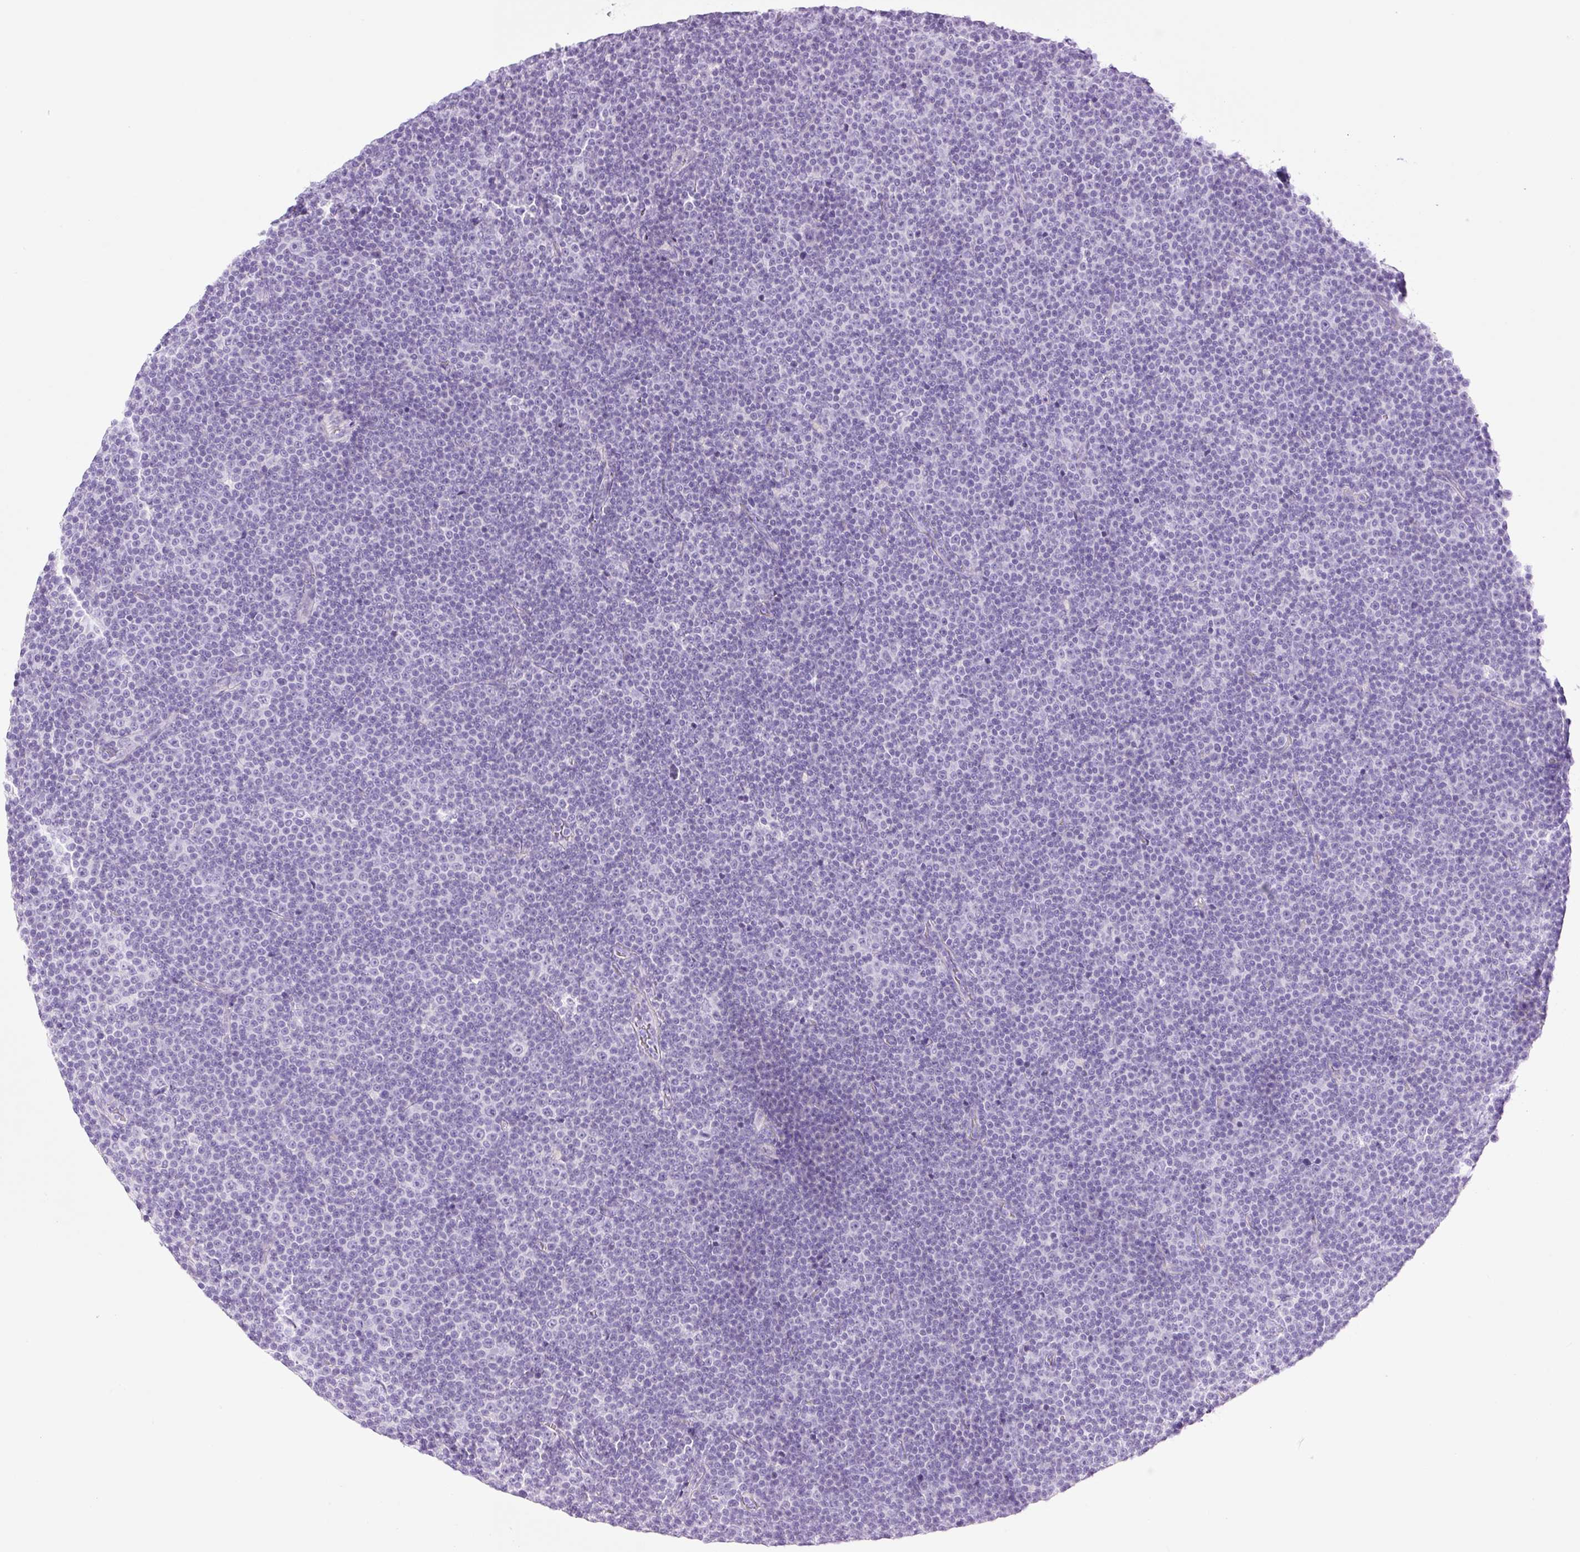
{"staining": {"intensity": "negative", "quantity": "none", "location": "none"}, "tissue": "lymphoma", "cell_type": "Tumor cells", "image_type": "cancer", "snomed": [{"axis": "morphology", "description": "Malignant lymphoma, non-Hodgkin's type, Low grade"}, {"axis": "topography", "description": "Lymph node"}], "caption": "Tumor cells show no significant expression in lymphoma.", "gene": "PALM3", "patient": {"sex": "female", "age": 67}}